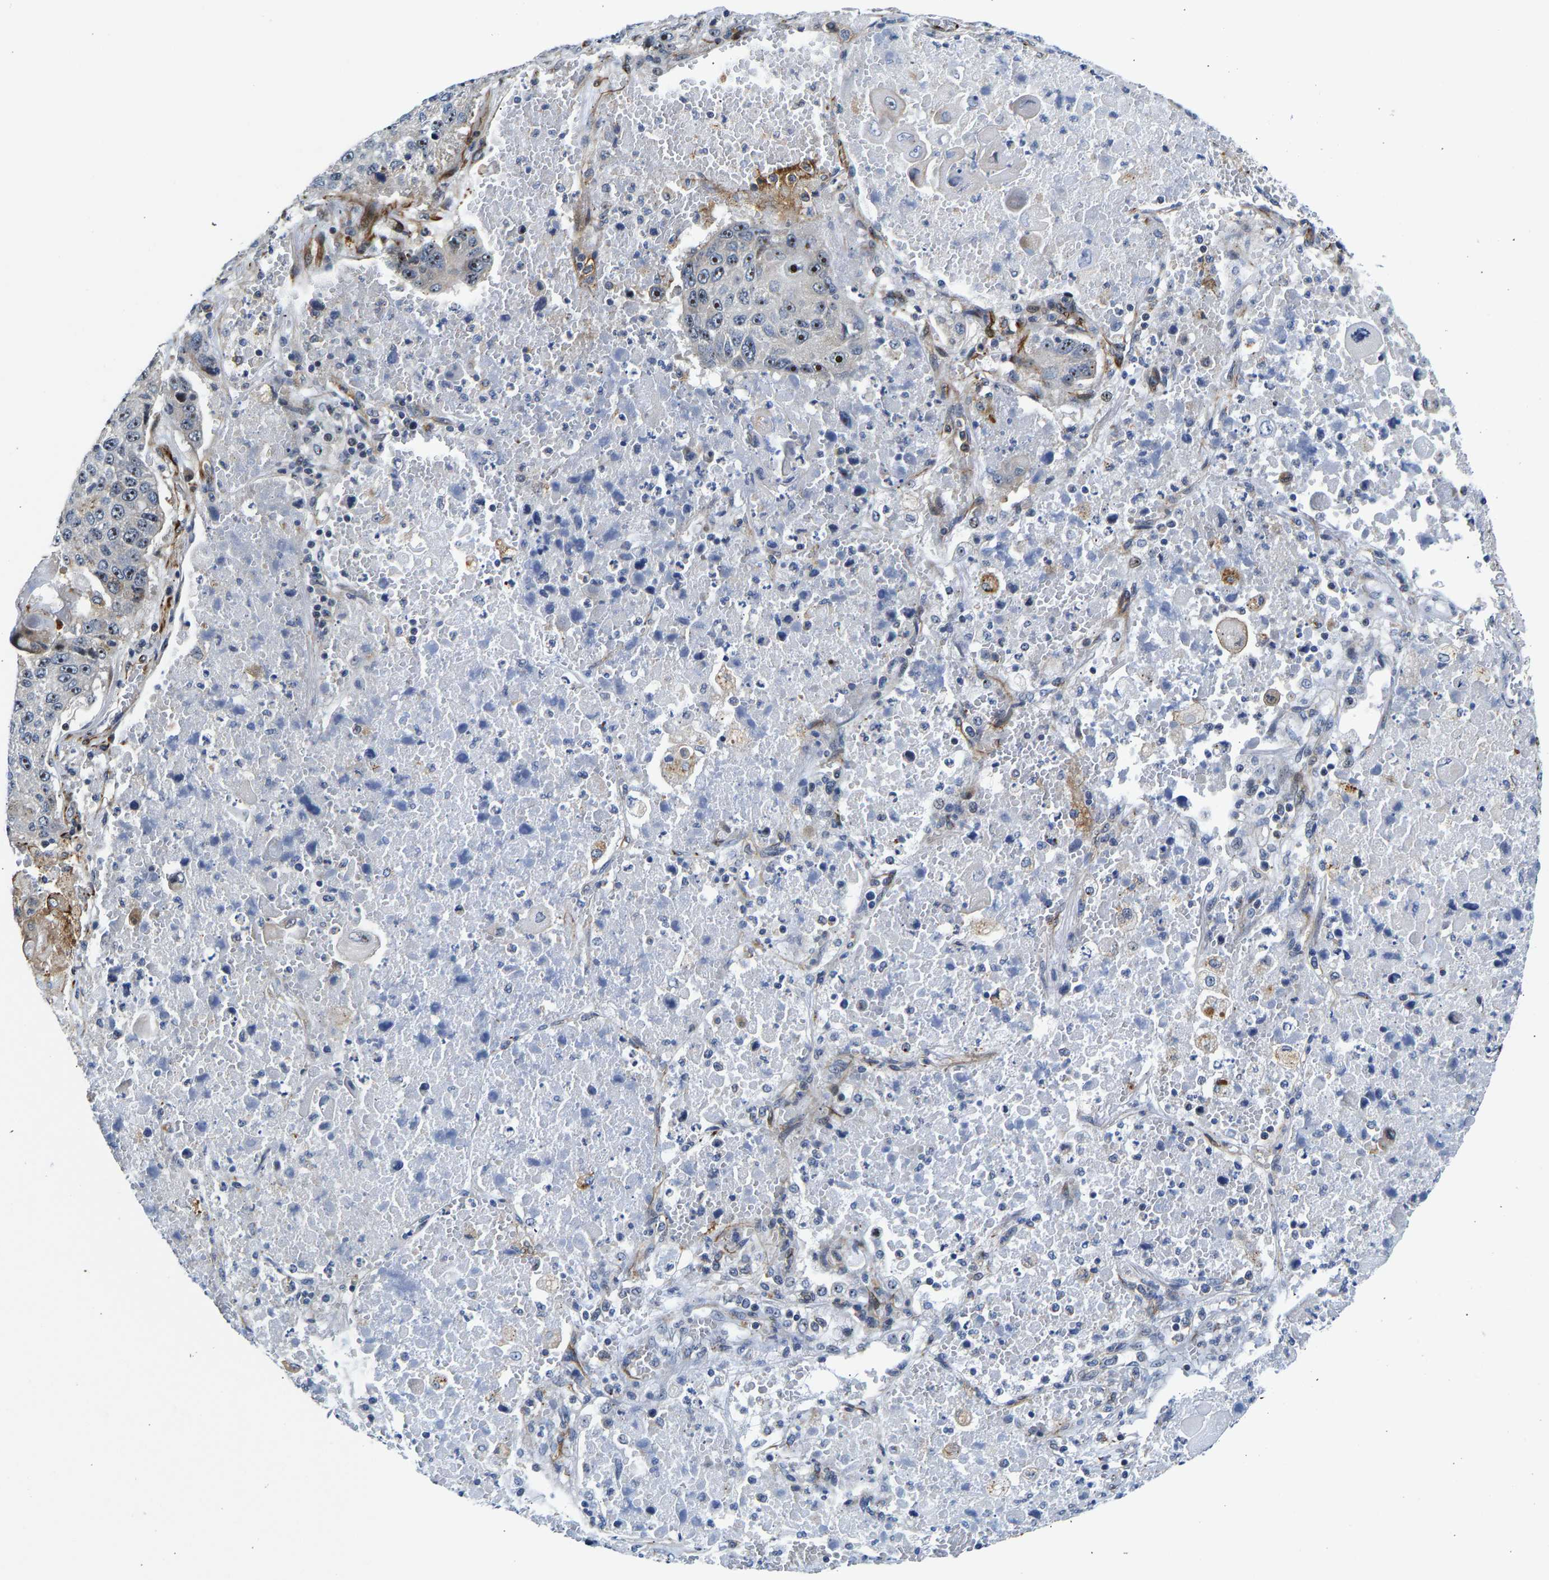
{"staining": {"intensity": "strong", "quantity": "25%-75%", "location": "nuclear"}, "tissue": "lung cancer", "cell_type": "Tumor cells", "image_type": "cancer", "snomed": [{"axis": "morphology", "description": "Squamous cell carcinoma, NOS"}, {"axis": "topography", "description": "Lung"}], "caption": "Protein staining displays strong nuclear staining in about 25%-75% of tumor cells in lung squamous cell carcinoma.", "gene": "RESF1", "patient": {"sex": "male", "age": 61}}